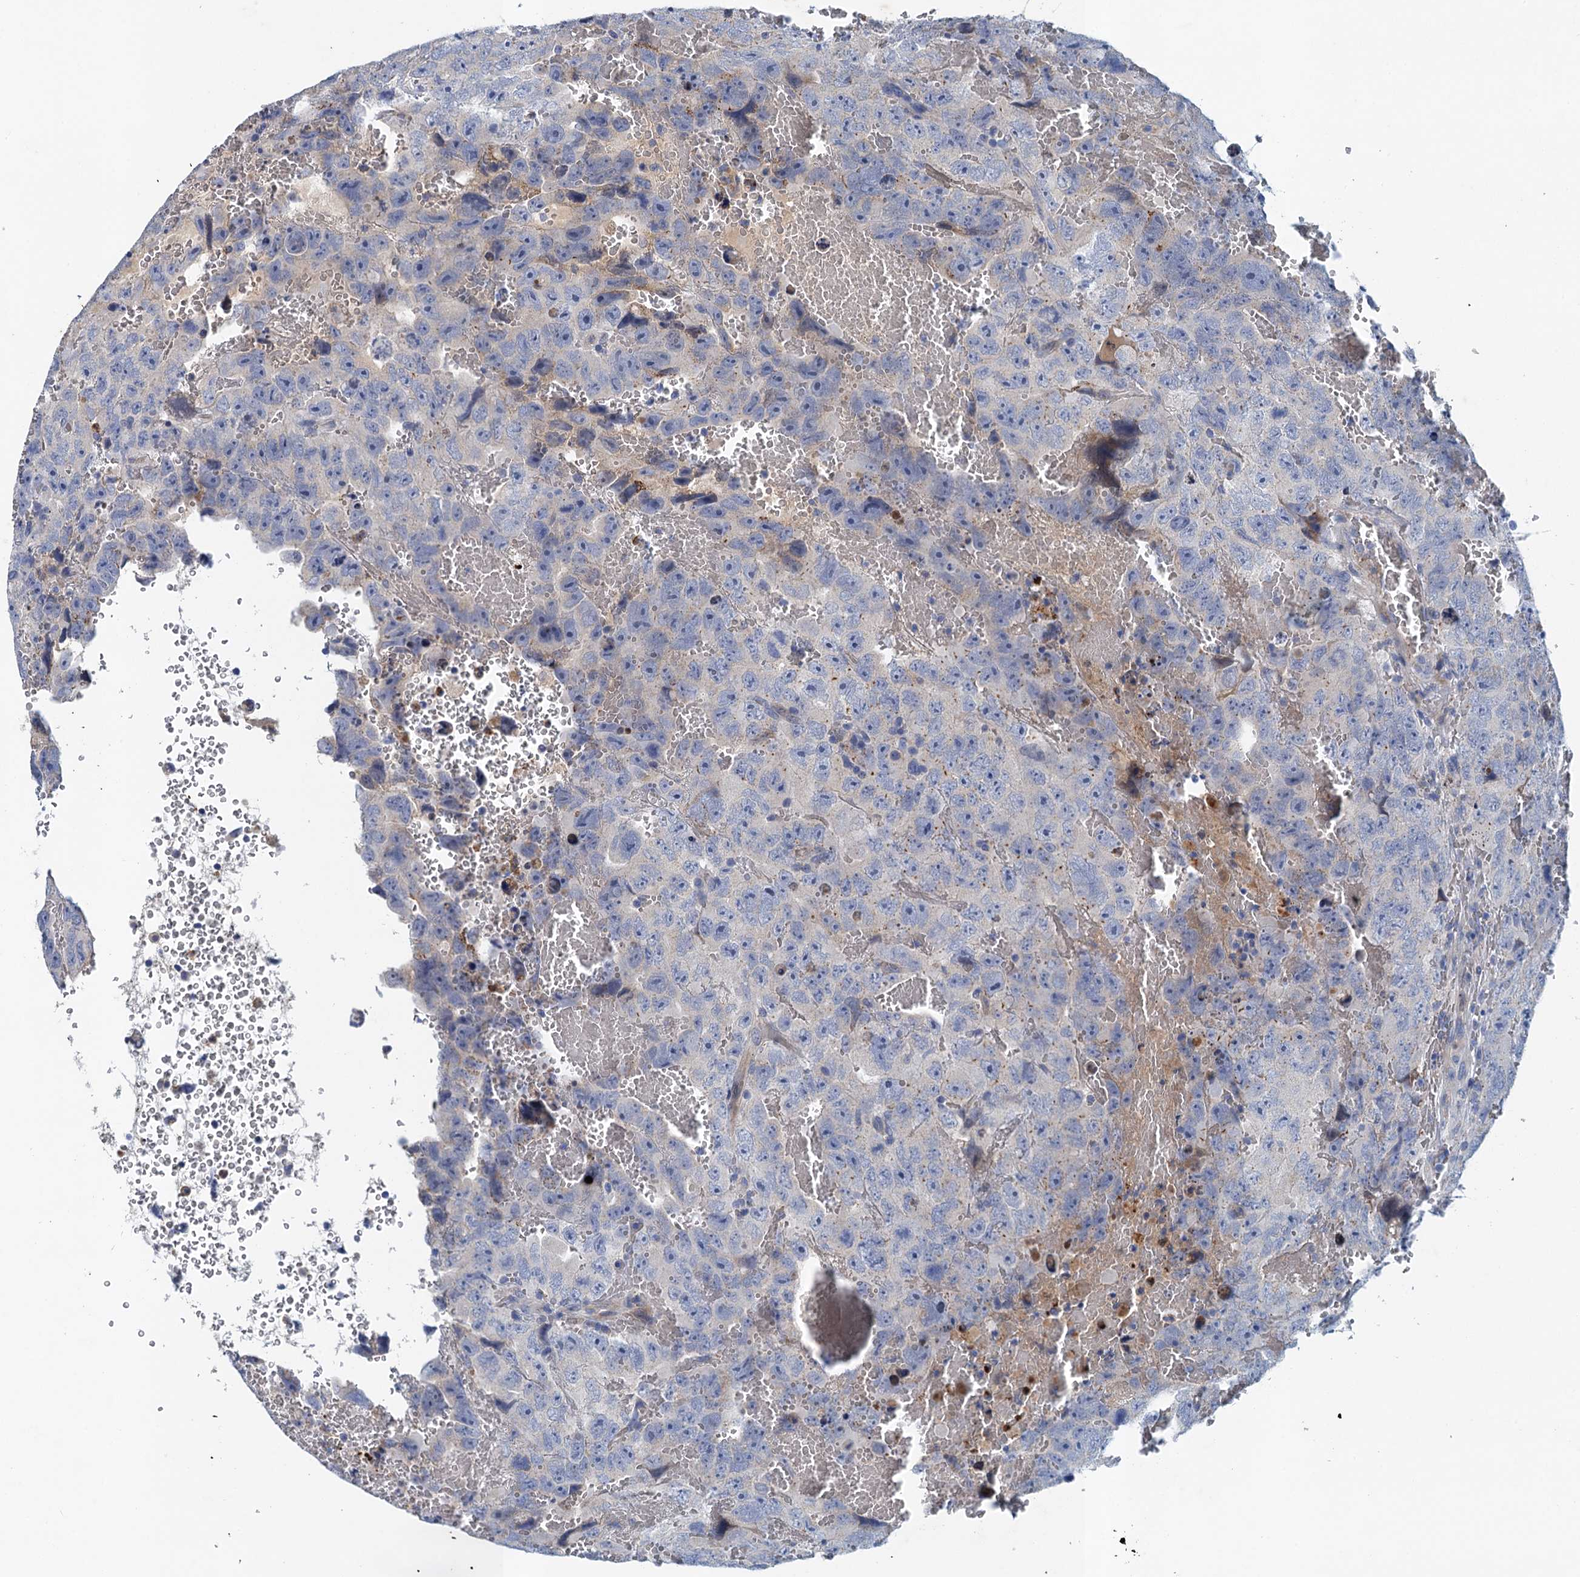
{"staining": {"intensity": "negative", "quantity": "none", "location": "none"}, "tissue": "testis cancer", "cell_type": "Tumor cells", "image_type": "cancer", "snomed": [{"axis": "morphology", "description": "Carcinoma, Embryonal, NOS"}, {"axis": "topography", "description": "Testis"}], "caption": "The IHC micrograph has no significant positivity in tumor cells of testis cancer tissue.", "gene": "TPCN1", "patient": {"sex": "male", "age": 45}}